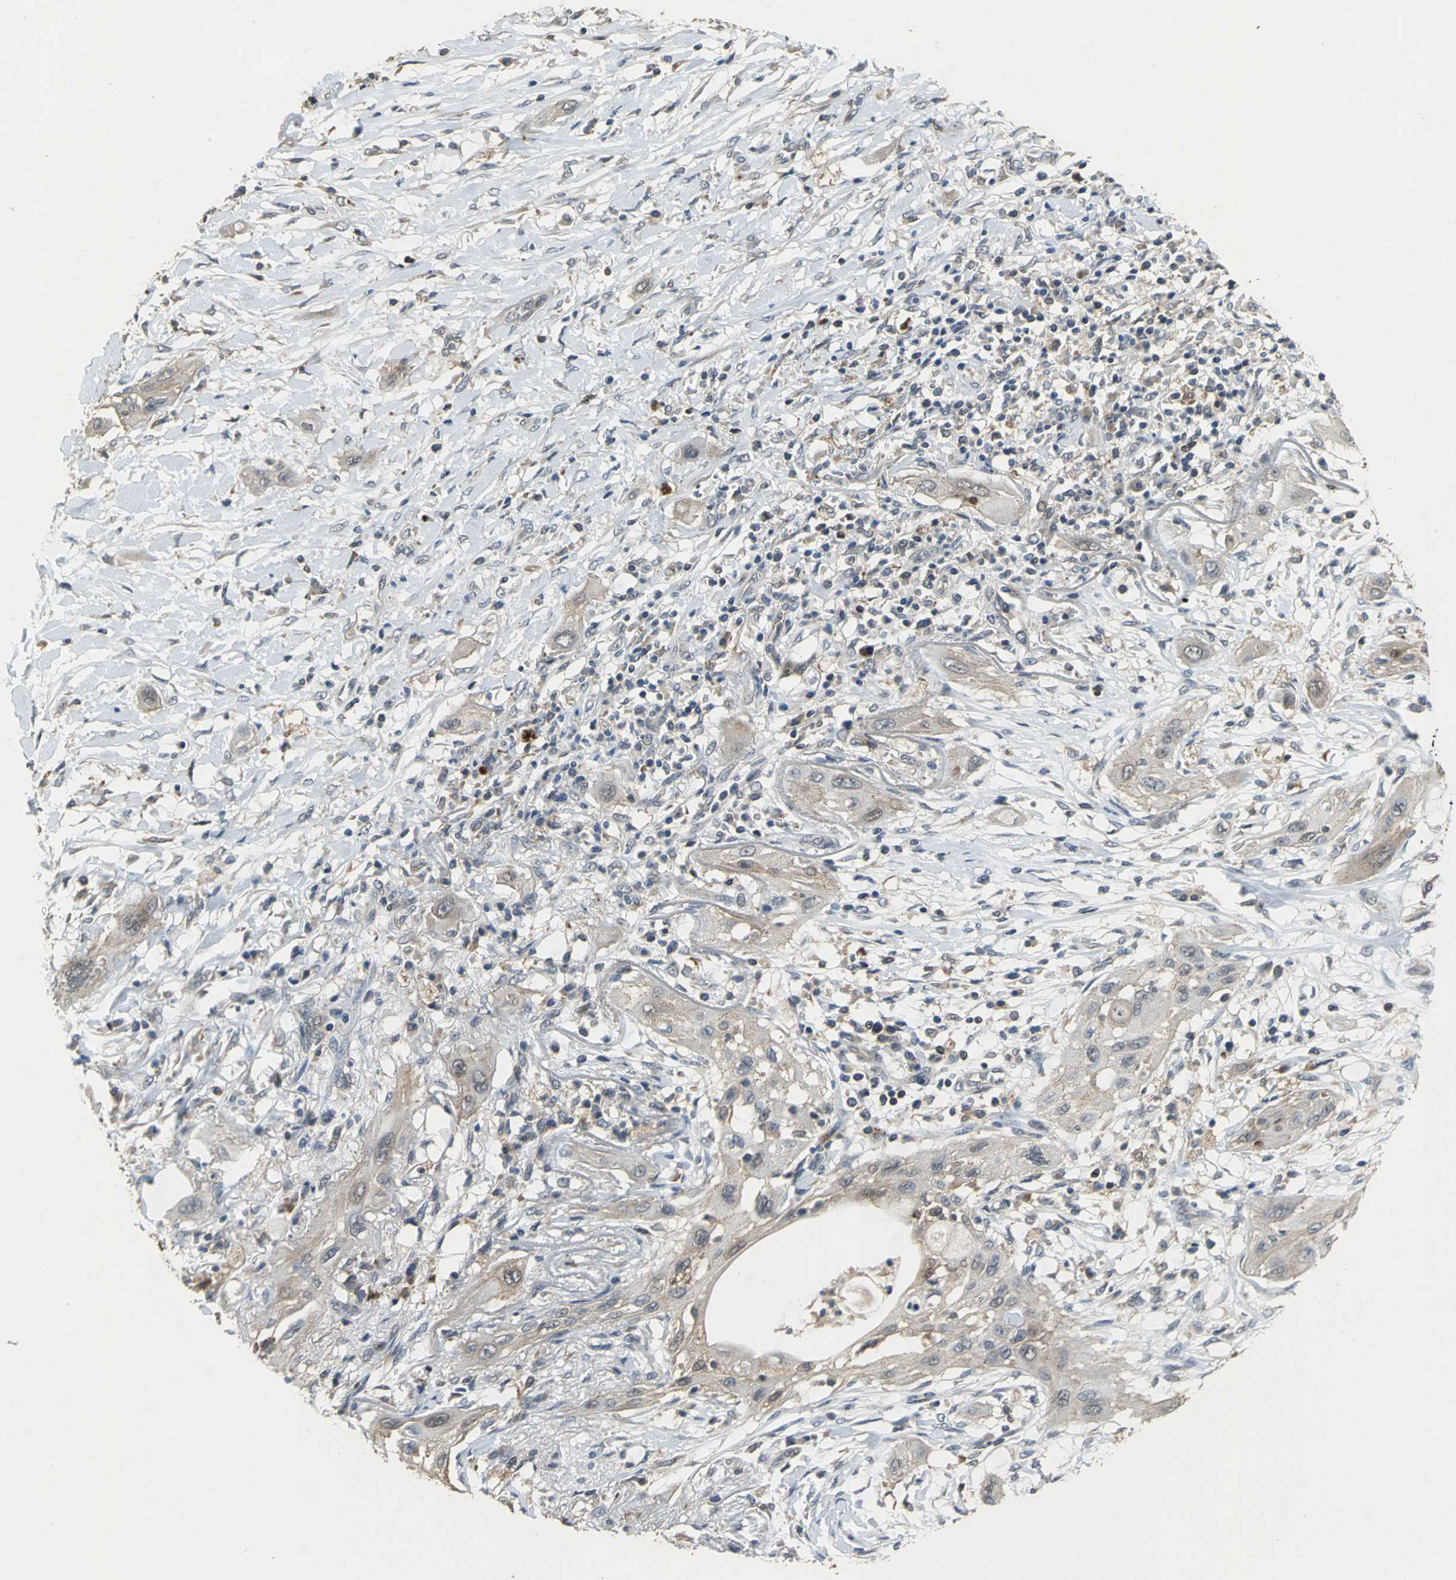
{"staining": {"intensity": "weak", "quantity": ">75%", "location": "cytoplasmic/membranous"}, "tissue": "lung cancer", "cell_type": "Tumor cells", "image_type": "cancer", "snomed": [{"axis": "morphology", "description": "Squamous cell carcinoma, NOS"}, {"axis": "topography", "description": "Lung"}], "caption": "An image showing weak cytoplasmic/membranous positivity in about >75% of tumor cells in lung cancer, as visualized by brown immunohistochemical staining.", "gene": "MET", "patient": {"sex": "female", "age": 47}}